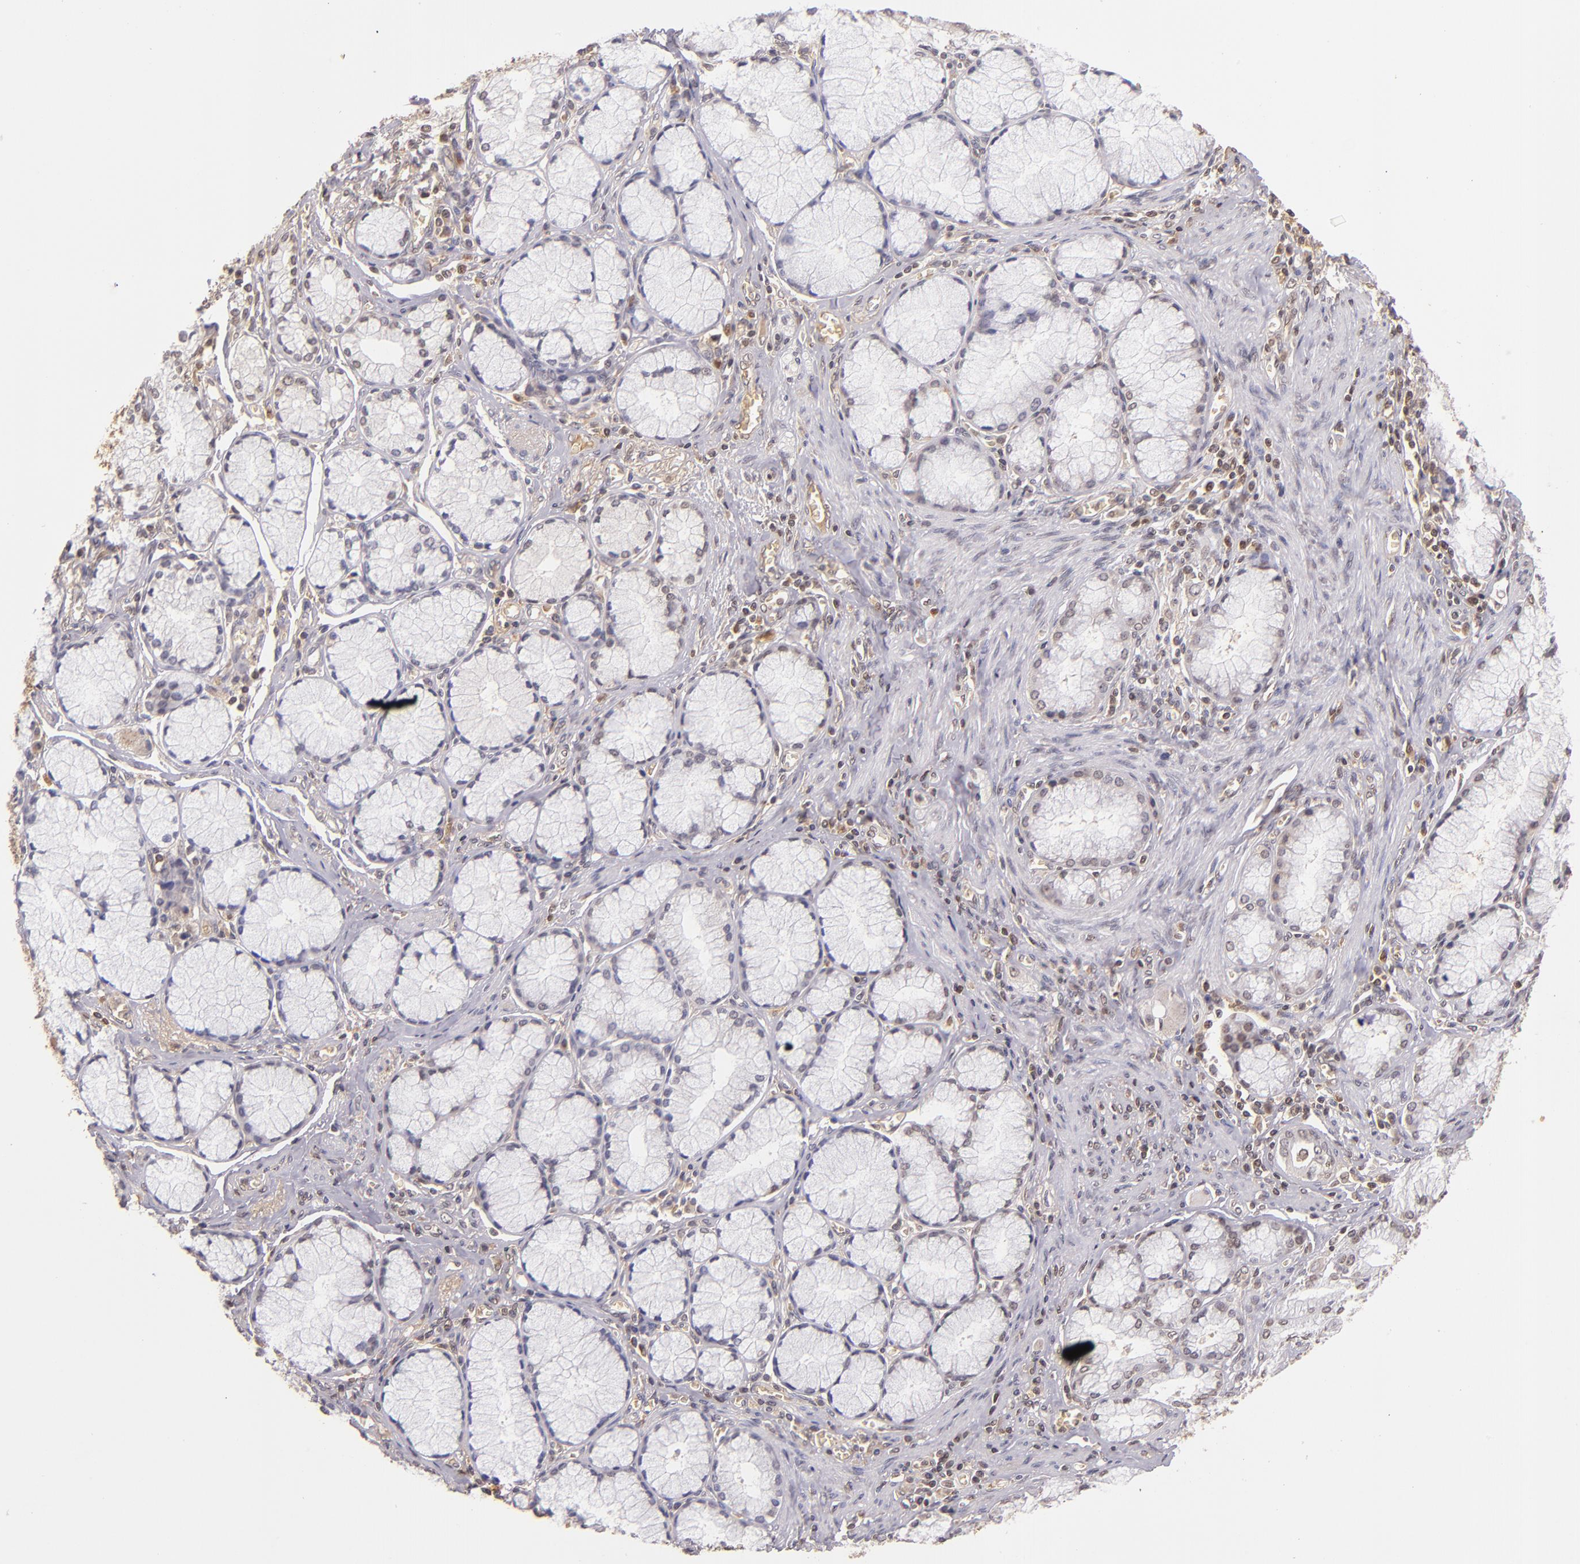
{"staining": {"intensity": "negative", "quantity": "none", "location": "none"}, "tissue": "pancreatic cancer", "cell_type": "Tumor cells", "image_type": "cancer", "snomed": [{"axis": "morphology", "description": "Adenocarcinoma, NOS"}, {"axis": "topography", "description": "Pancreas"}], "caption": "Histopathology image shows no significant protein positivity in tumor cells of adenocarcinoma (pancreatic). Brightfield microscopy of IHC stained with DAB (3,3'-diaminobenzidine) (brown) and hematoxylin (blue), captured at high magnification.", "gene": "SERPINC1", "patient": {"sex": "male", "age": 77}}